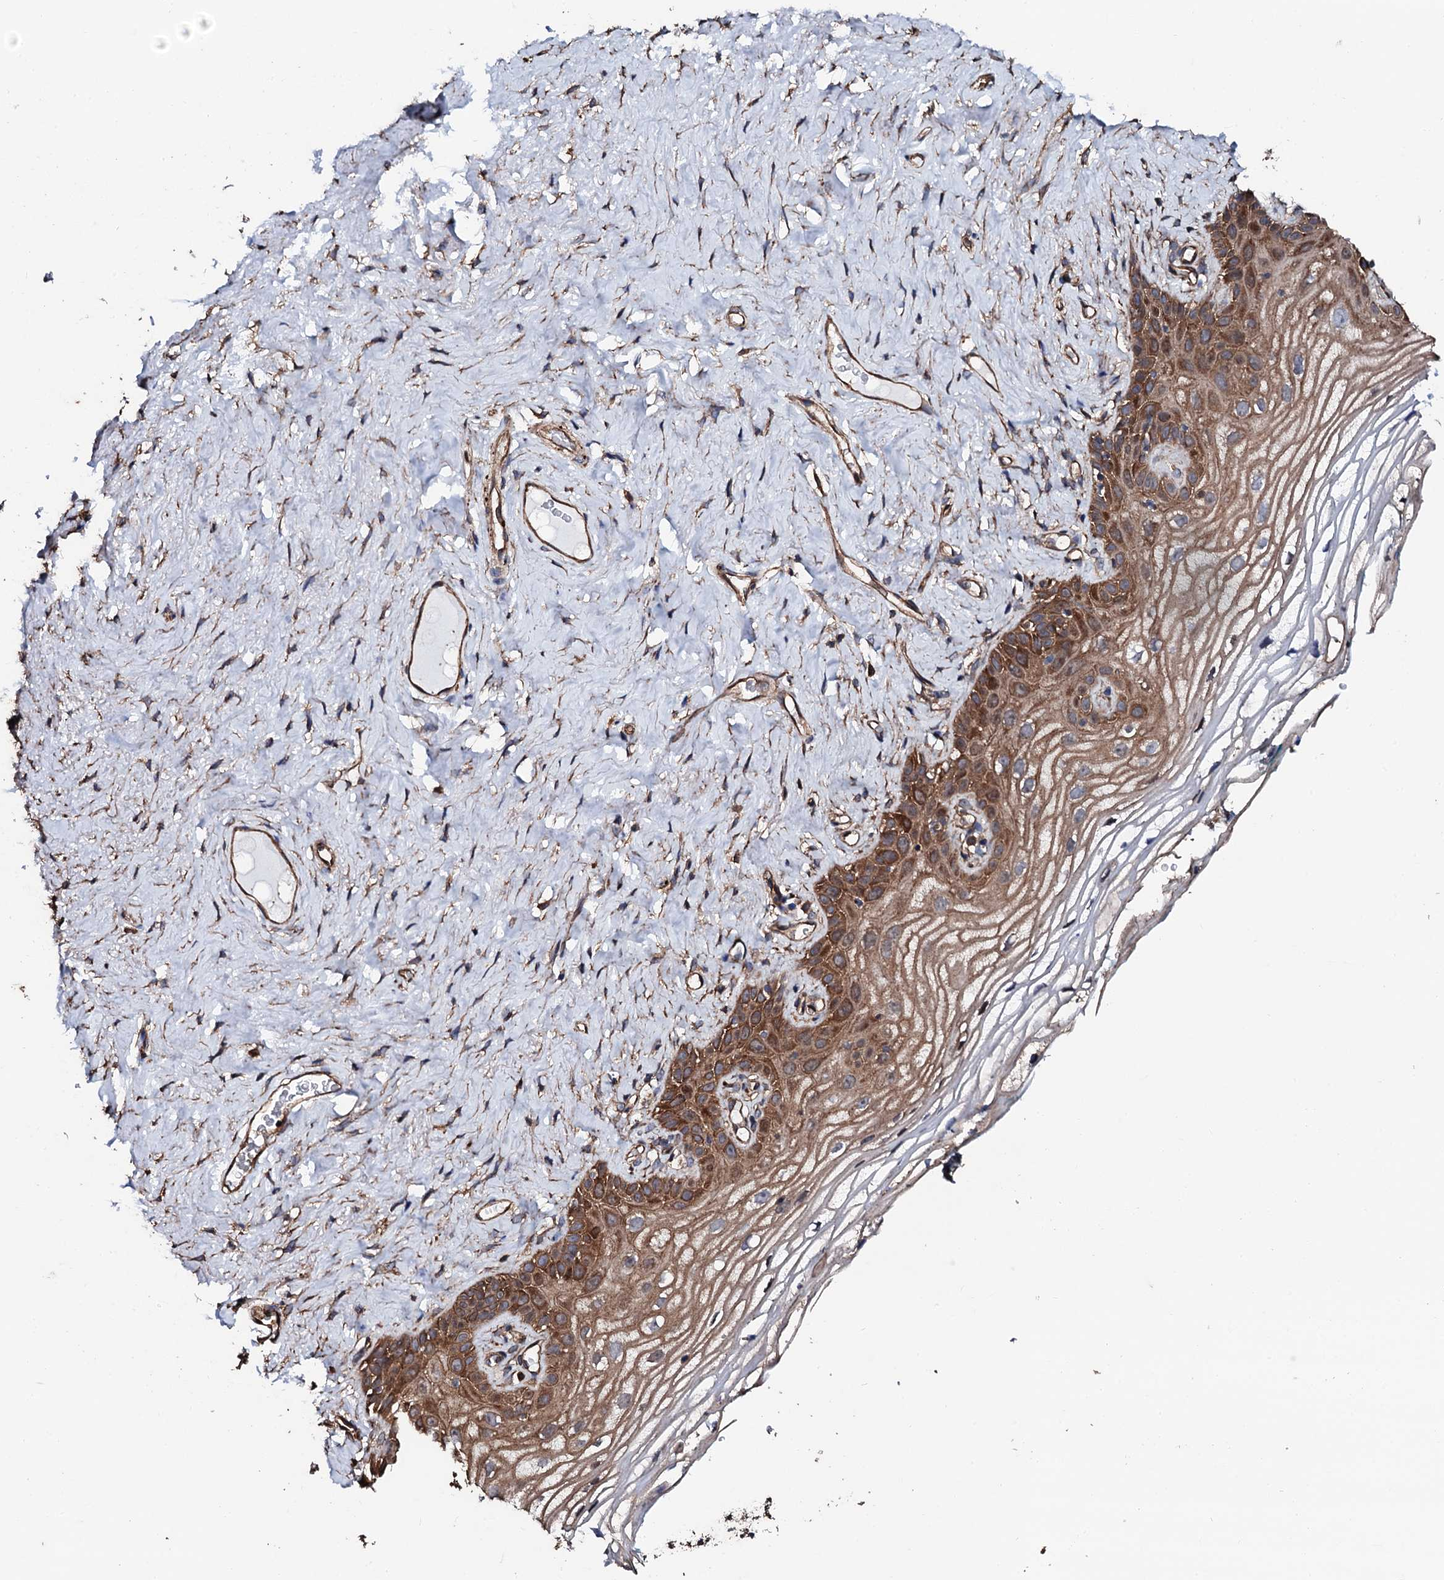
{"staining": {"intensity": "strong", "quantity": "25%-75%", "location": "cytoplasmic/membranous"}, "tissue": "vagina", "cell_type": "Squamous epithelial cells", "image_type": "normal", "snomed": [{"axis": "morphology", "description": "Normal tissue, NOS"}, {"axis": "topography", "description": "Vagina"}], "caption": "Immunohistochemical staining of benign vagina displays strong cytoplasmic/membranous protein staining in about 25%-75% of squamous epithelial cells. (DAB (3,3'-diaminobenzidine) = brown stain, brightfield microscopy at high magnification).", "gene": "CKAP5", "patient": {"sex": "female", "age": 68}}